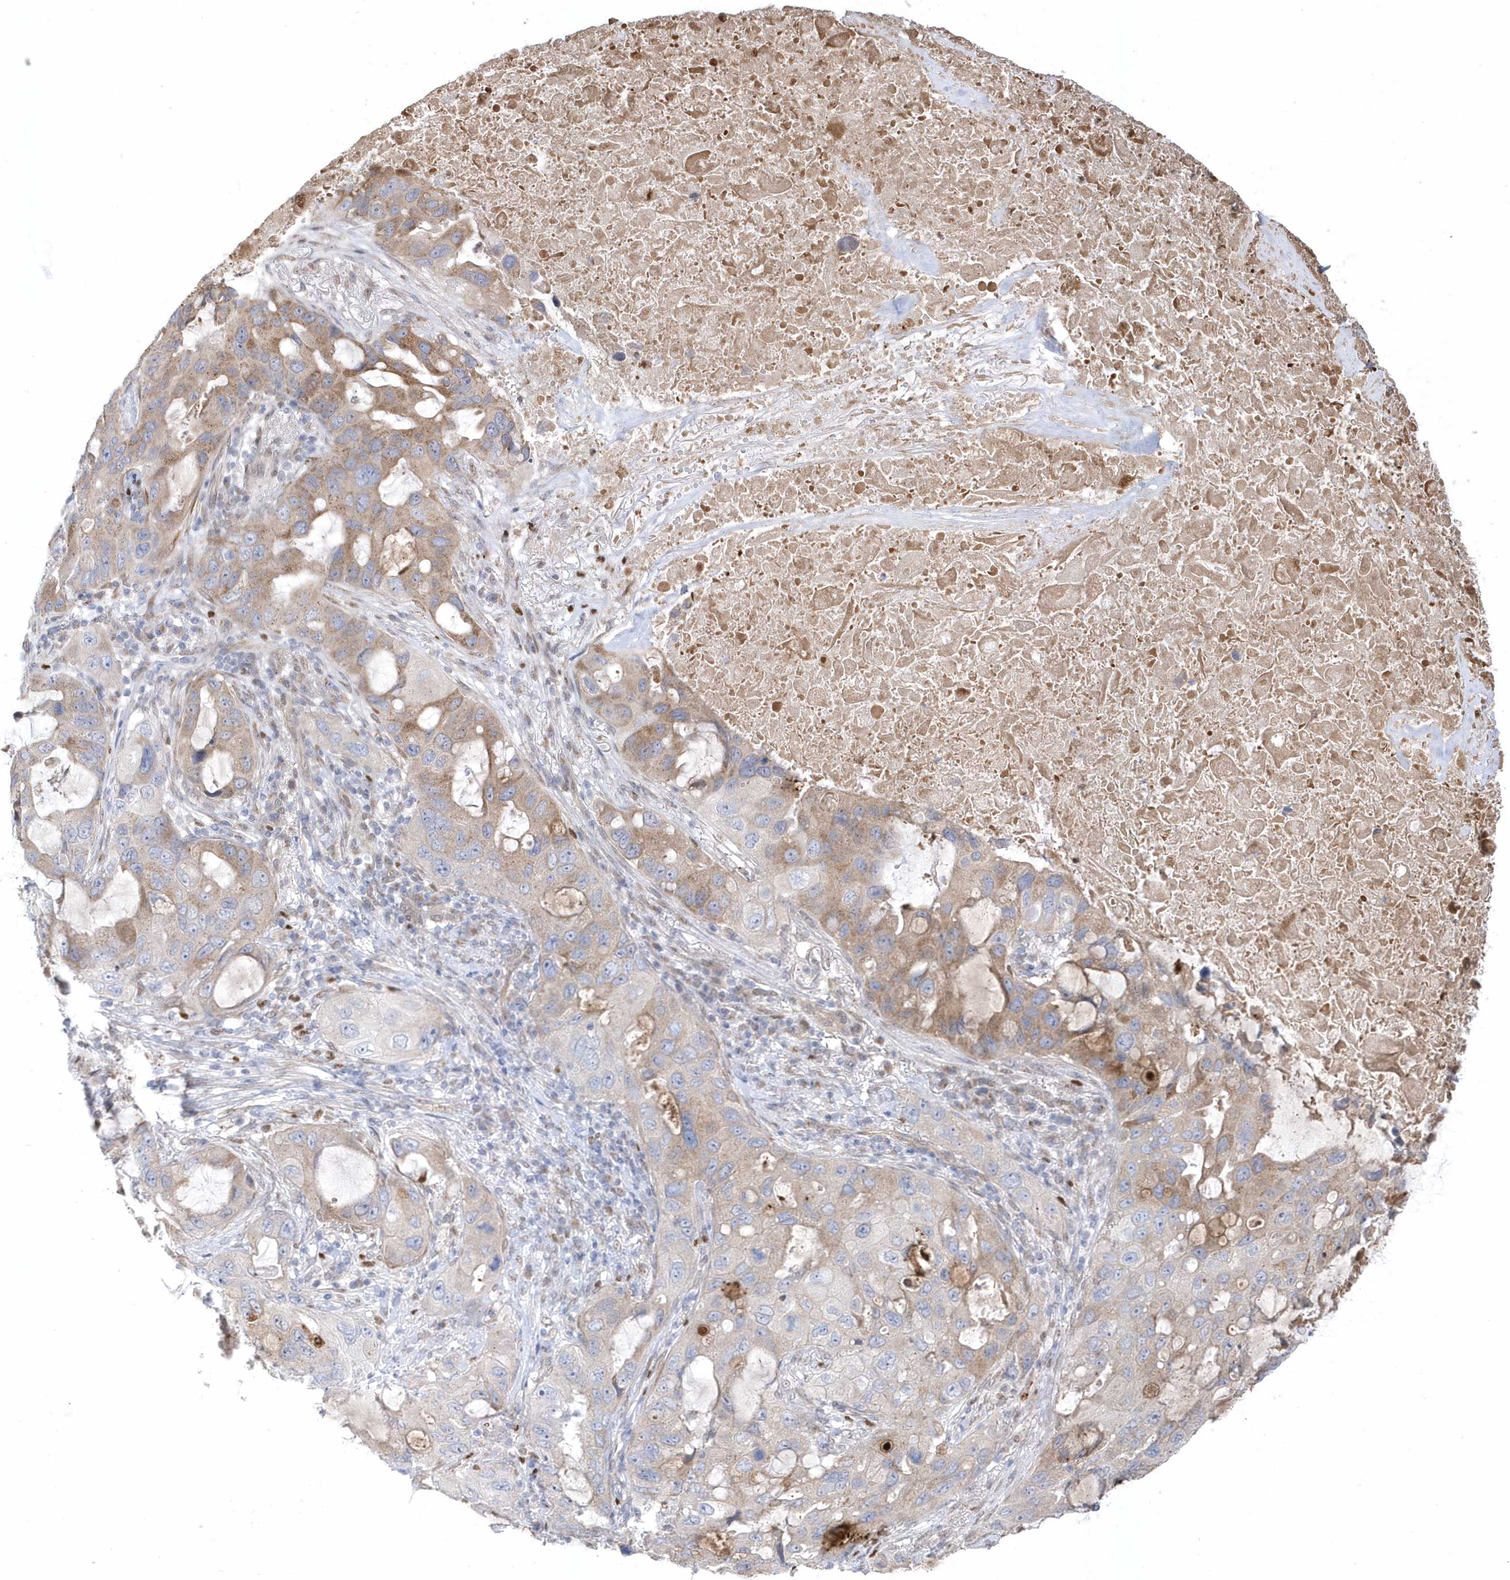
{"staining": {"intensity": "moderate", "quantity": "<25%", "location": "cytoplasmic/membranous"}, "tissue": "lung cancer", "cell_type": "Tumor cells", "image_type": "cancer", "snomed": [{"axis": "morphology", "description": "Squamous cell carcinoma, NOS"}, {"axis": "topography", "description": "Lung"}], "caption": "Lung cancer (squamous cell carcinoma) was stained to show a protein in brown. There is low levels of moderate cytoplasmic/membranous expression in approximately <25% of tumor cells. The staining was performed using DAB (3,3'-diaminobenzidine) to visualize the protein expression in brown, while the nuclei were stained in blue with hematoxylin (Magnification: 20x).", "gene": "GTPBP6", "patient": {"sex": "female", "age": 73}}